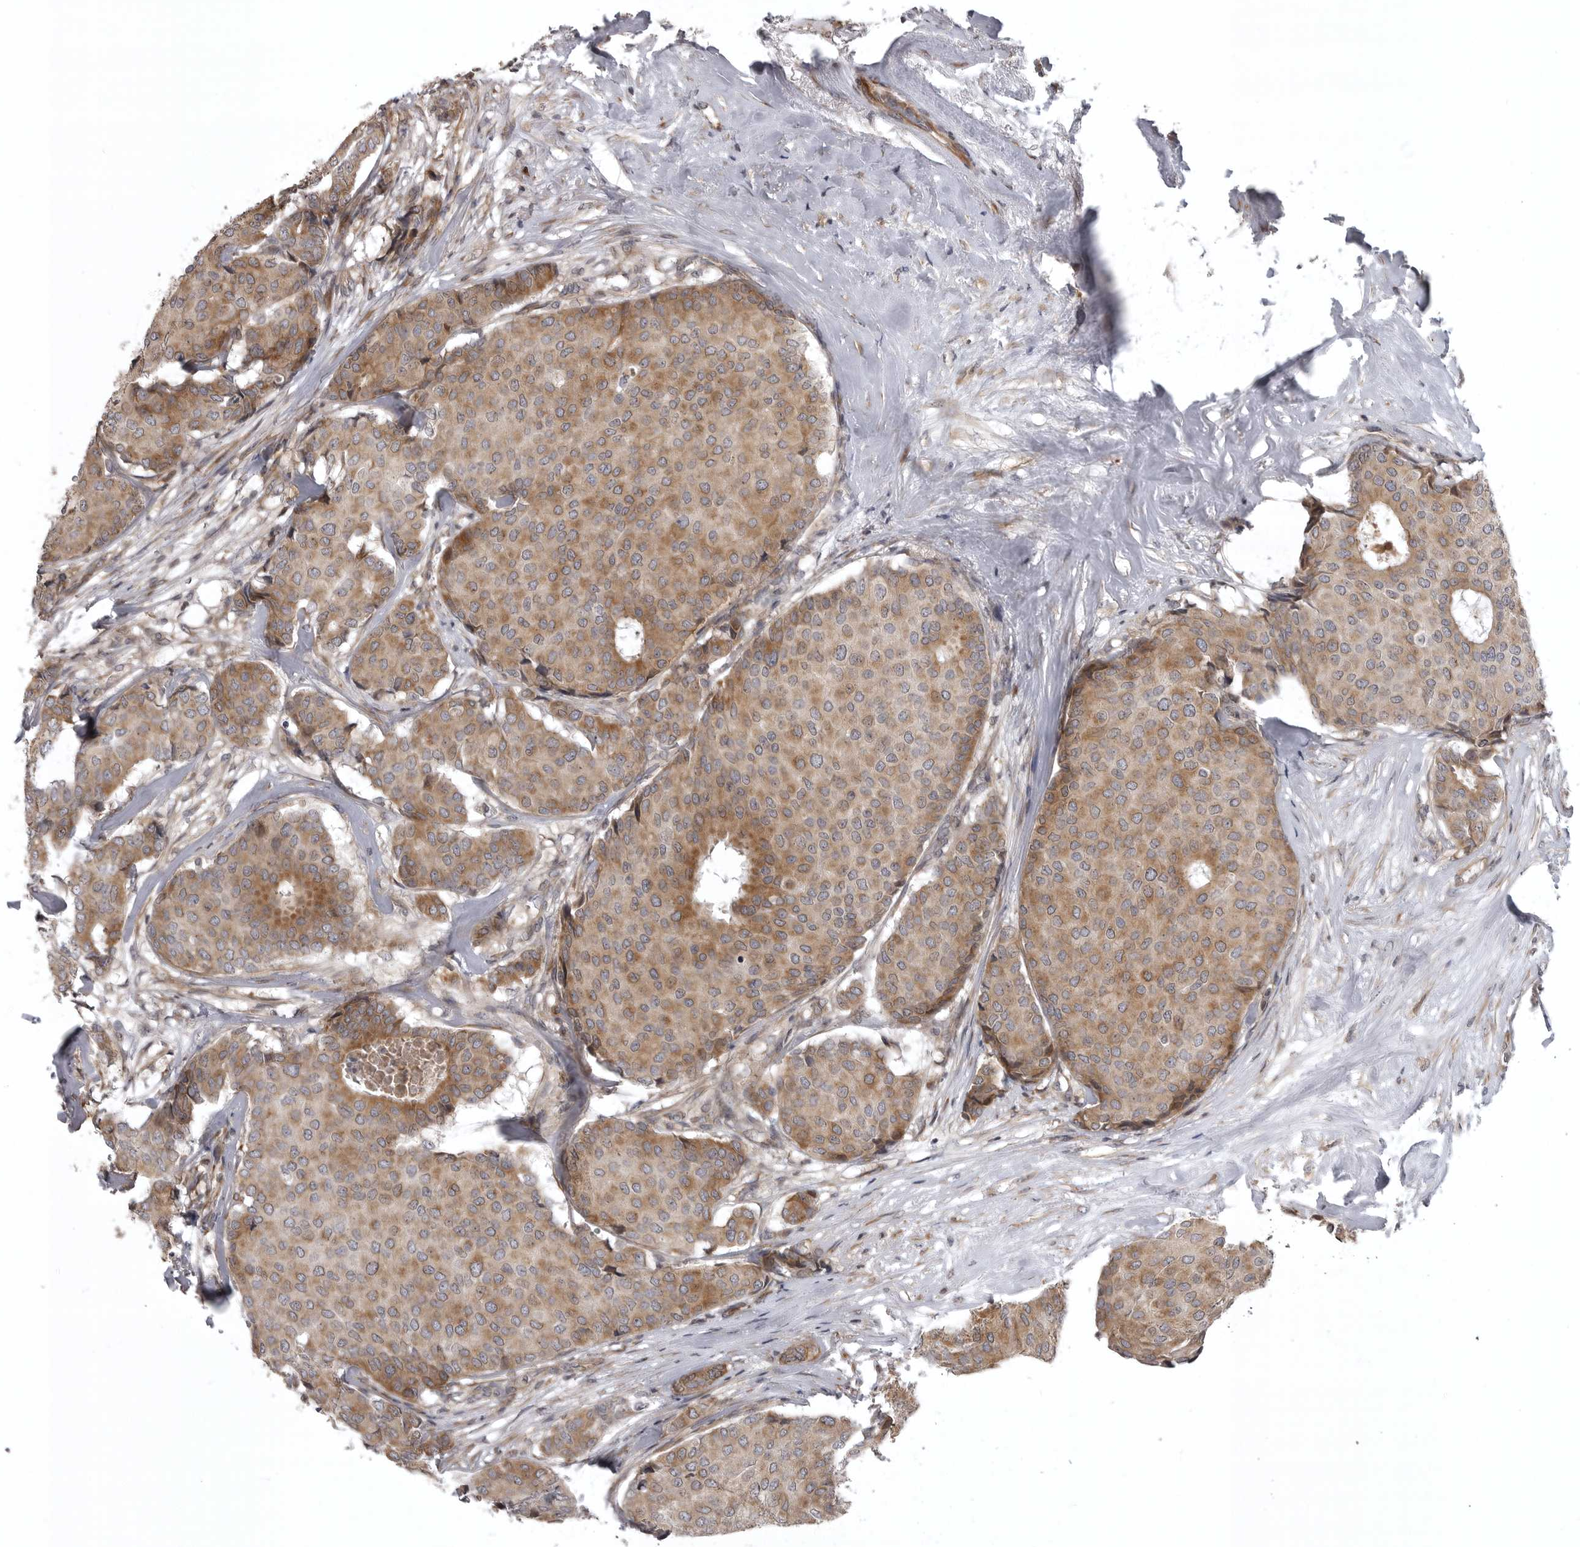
{"staining": {"intensity": "moderate", "quantity": ">75%", "location": "cytoplasmic/membranous"}, "tissue": "breast cancer", "cell_type": "Tumor cells", "image_type": "cancer", "snomed": [{"axis": "morphology", "description": "Duct carcinoma"}, {"axis": "topography", "description": "Breast"}], "caption": "Immunohistochemical staining of human breast cancer (infiltrating ductal carcinoma) reveals moderate cytoplasmic/membranous protein staining in approximately >75% of tumor cells.", "gene": "ZNRF1", "patient": {"sex": "female", "age": 75}}